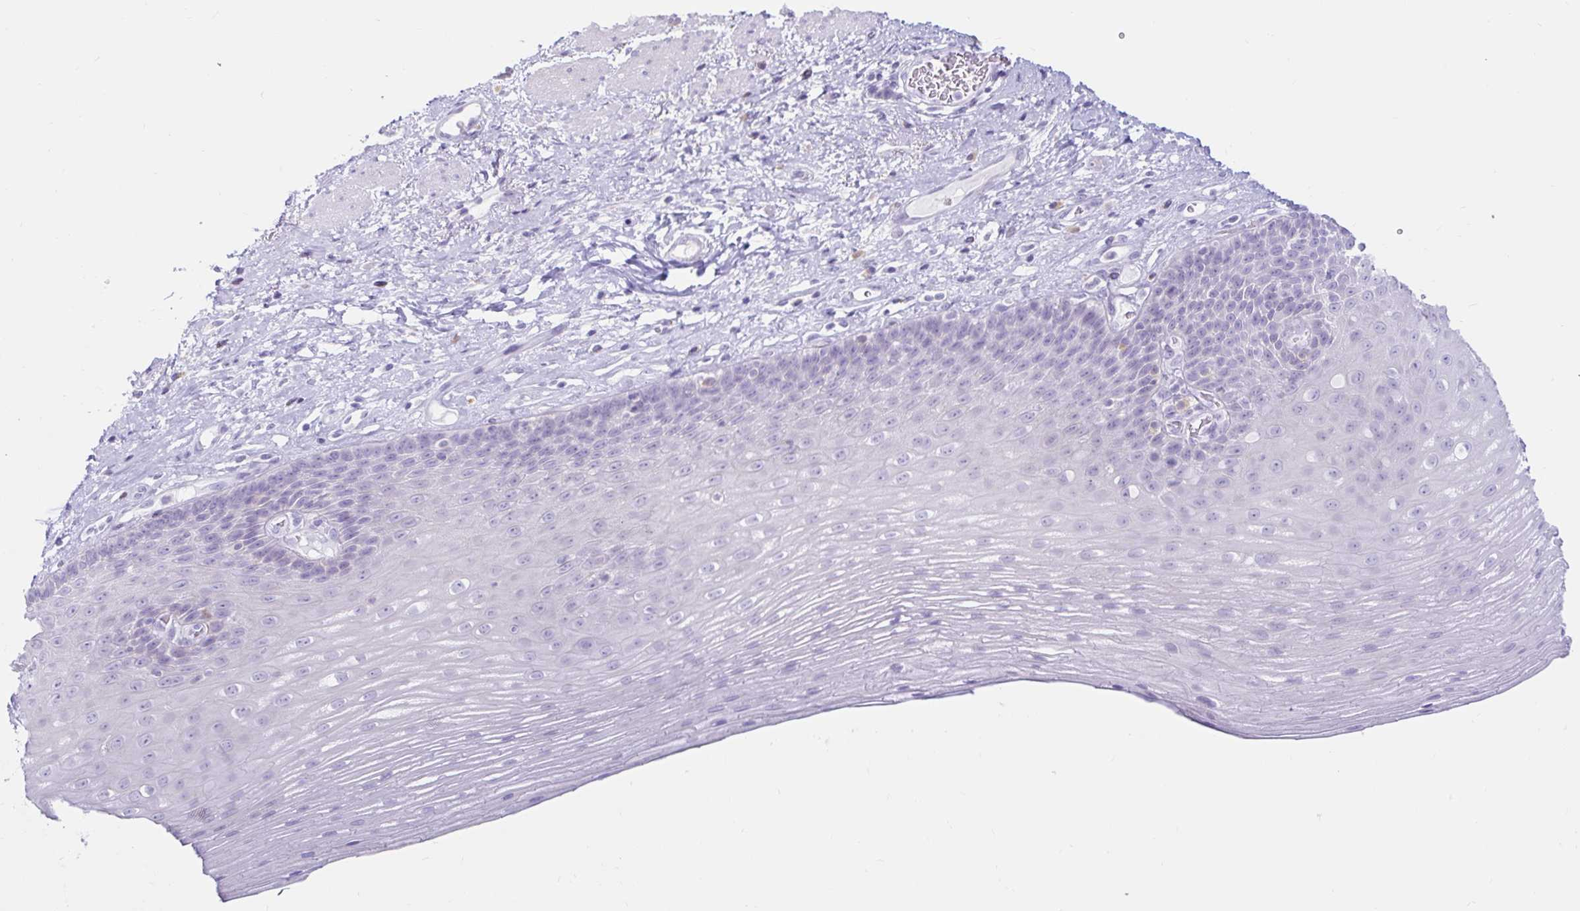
{"staining": {"intensity": "negative", "quantity": "none", "location": "none"}, "tissue": "esophagus", "cell_type": "Squamous epithelial cells", "image_type": "normal", "snomed": [{"axis": "morphology", "description": "Normal tissue, NOS"}, {"axis": "topography", "description": "Esophagus"}], "caption": "IHC of benign esophagus displays no staining in squamous epithelial cells. (DAB (3,3'-diaminobenzidine) IHC, high magnification).", "gene": "BEST1", "patient": {"sex": "male", "age": 62}}